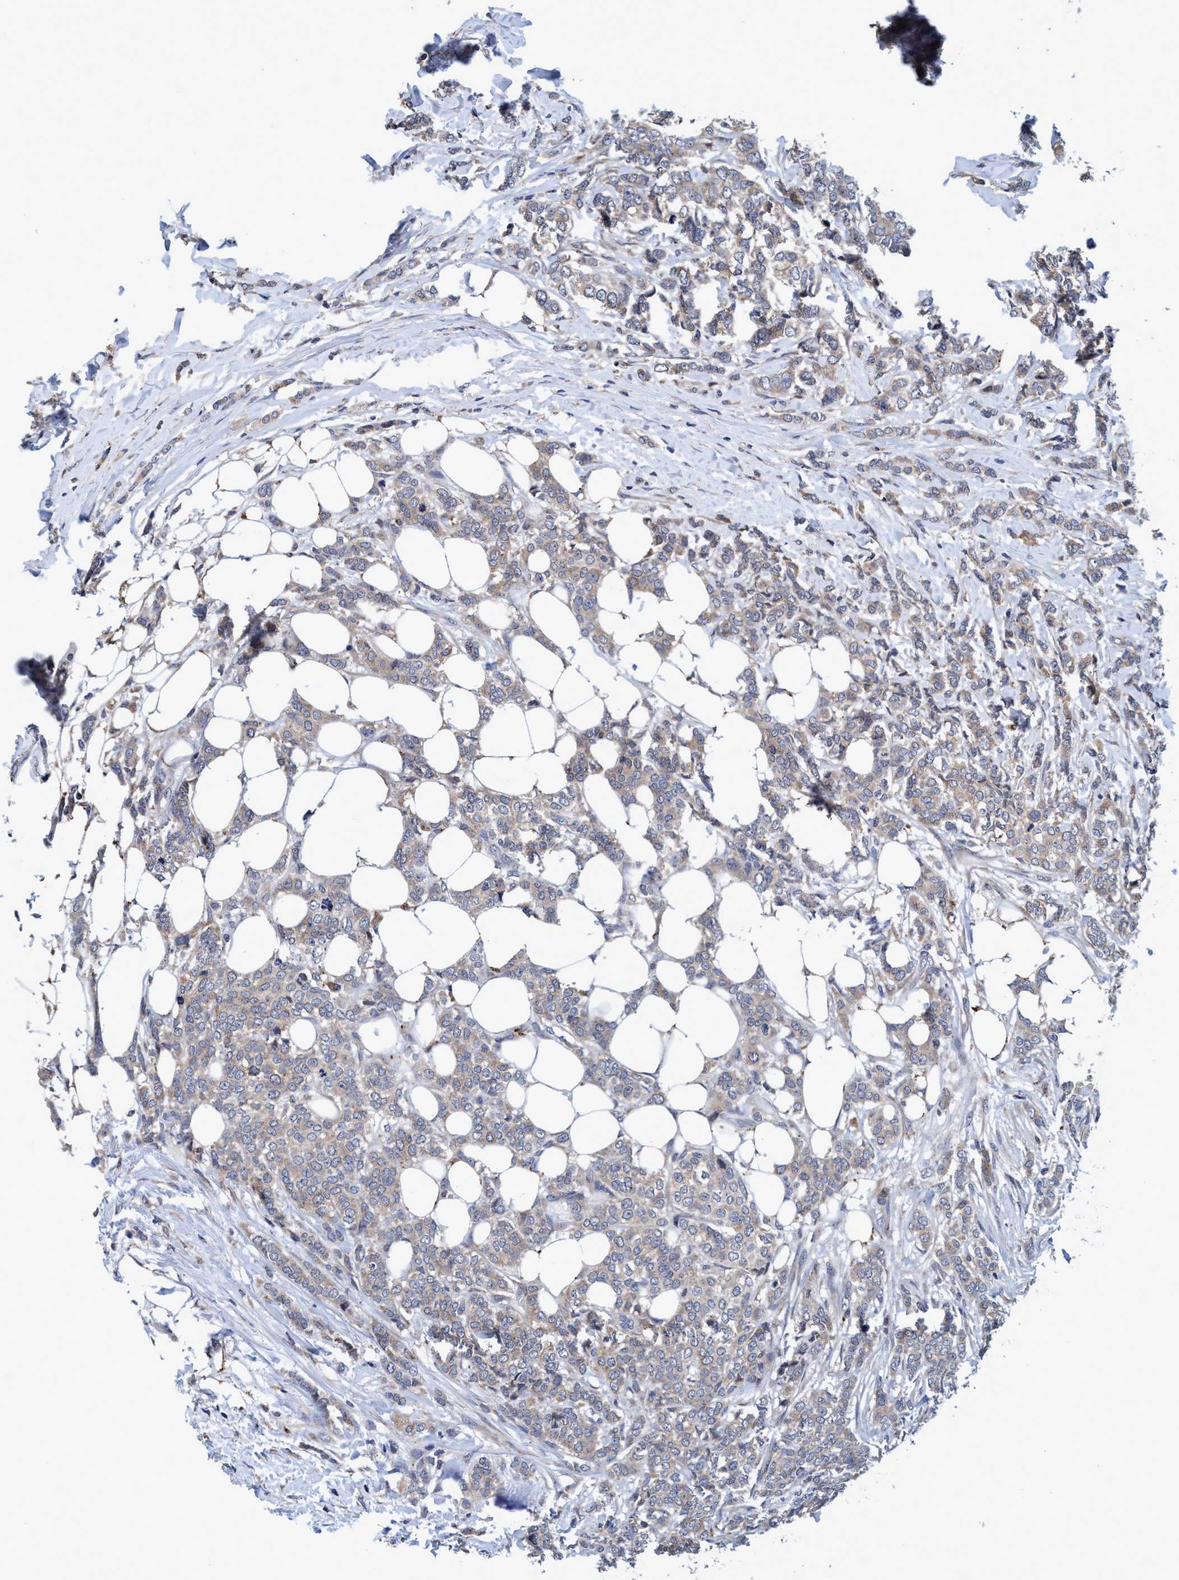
{"staining": {"intensity": "weak", "quantity": "<25%", "location": "cytoplasmic/membranous"}, "tissue": "breast cancer", "cell_type": "Tumor cells", "image_type": "cancer", "snomed": [{"axis": "morphology", "description": "Lobular carcinoma"}, {"axis": "topography", "description": "Skin"}, {"axis": "topography", "description": "Breast"}], "caption": "The image displays no staining of tumor cells in breast cancer.", "gene": "CALCOCO2", "patient": {"sex": "female", "age": 46}}